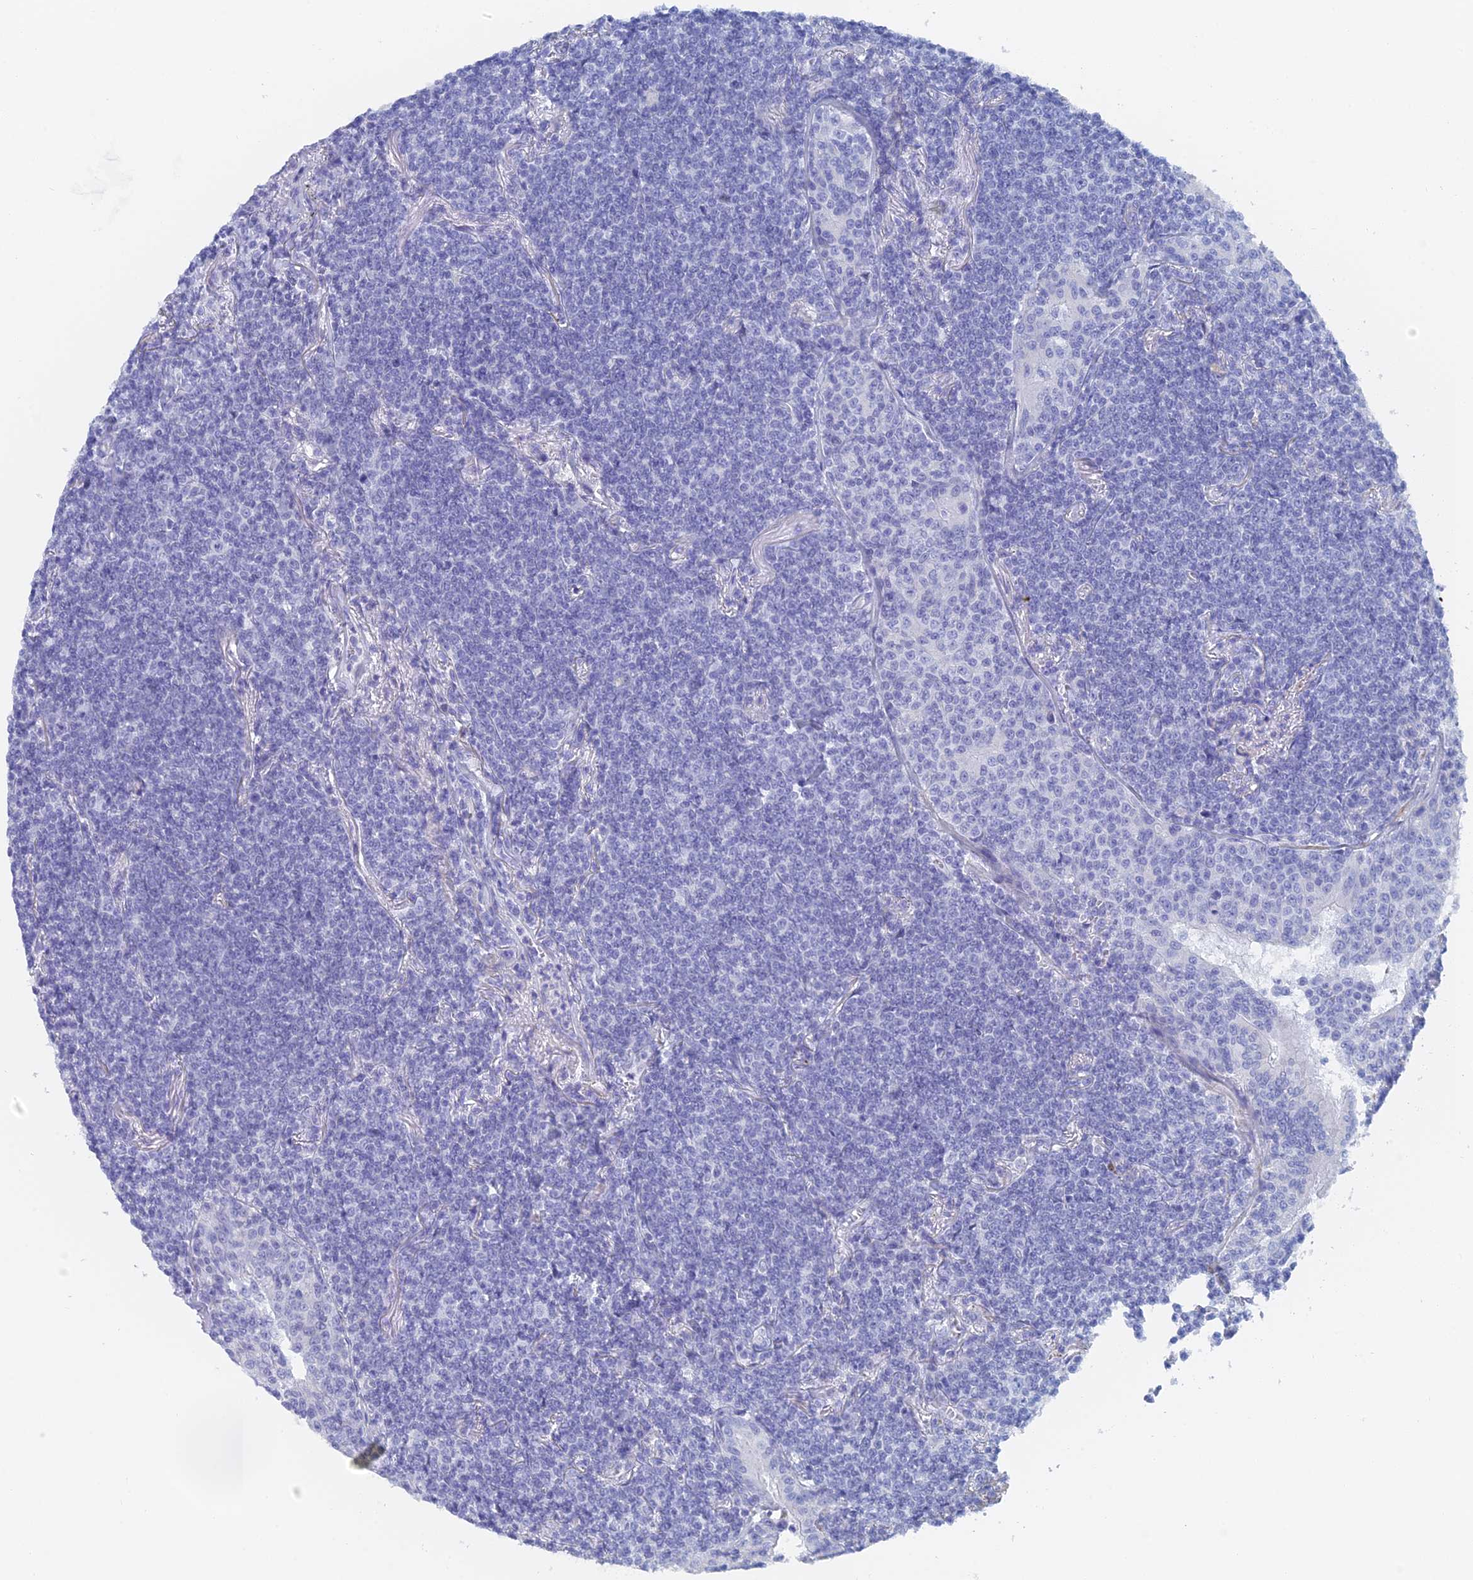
{"staining": {"intensity": "negative", "quantity": "none", "location": "none"}, "tissue": "lymphoma", "cell_type": "Tumor cells", "image_type": "cancer", "snomed": [{"axis": "morphology", "description": "Malignant lymphoma, non-Hodgkin's type, Low grade"}, {"axis": "topography", "description": "Lung"}], "caption": "Human malignant lymphoma, non-Hodgkin's type (low-grade) stained for a protein using IHC shows no expression in tumor cells.", "gene": "KCNK18", "patient": {"sex": "female", "age": 71}}